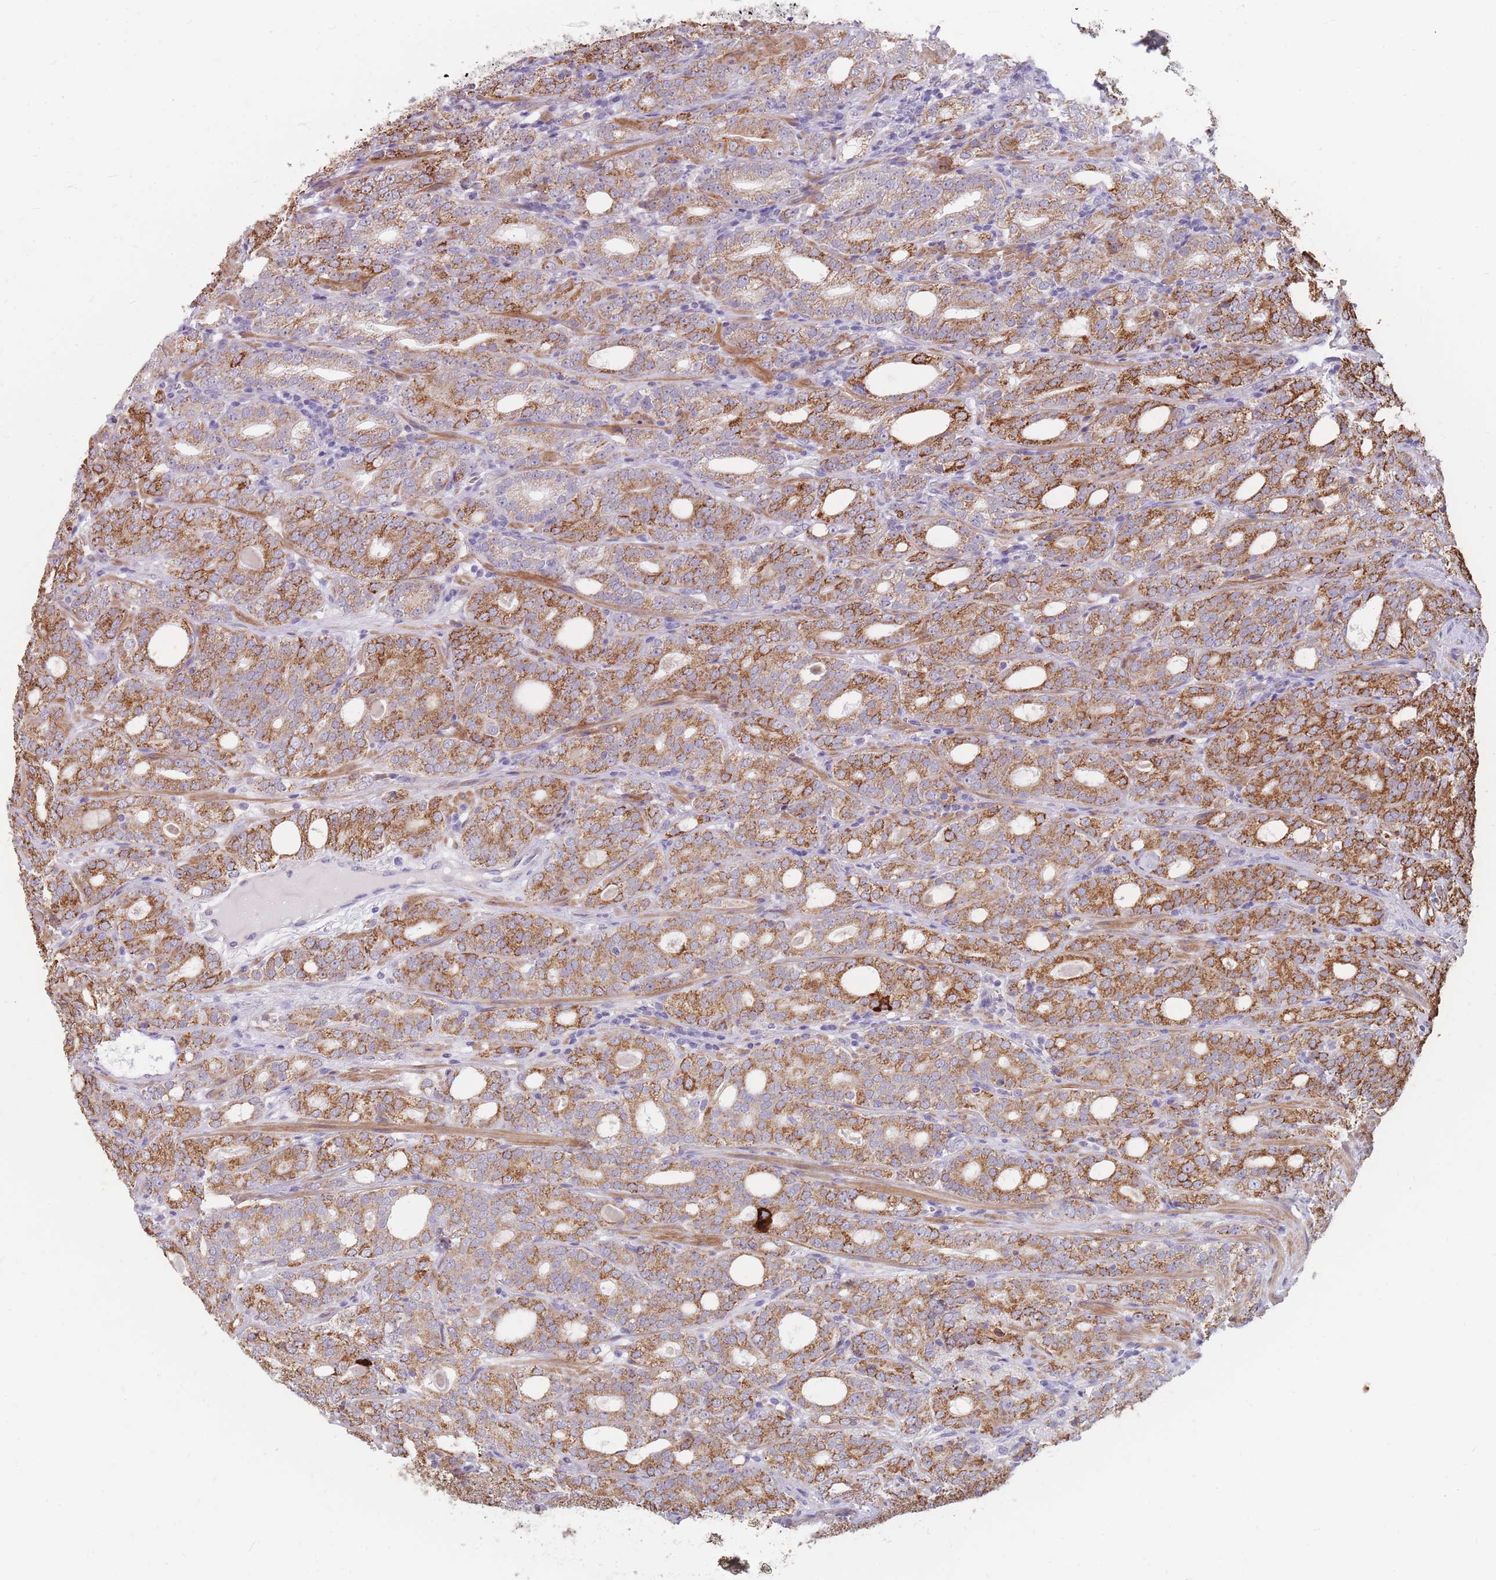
{"staining": {"intensity": "moderate", "quantity": ">75%", "location": "cytoplasmic/membranous"}, "tissue": "prostate cancer", "cell_type": "Tumor cells", "image_type": "cancer", "snomed": [{"axis": "morphology", "description": "Adenocarcinoma, High grade"}, {"axis": "topography", "description": "Prostate"}], "caption": "Immunohistochemistry (IHC) staining of prostate cancer (high-grade adenocarcinoma), which exhibits medium levels of moderate cytoplasmic/membranous expression in approximately >75% of tumor cells indicating moderate cytoplasmic/membranous protein positivity. The staining was performed using DAB (3,3'-diaminobenzidine) (brown) for protein detection and nuclei were counterstained in hematoxylin (blue).", "gene": "RNF170", "patient": {"sex": "male", "age": 64}}